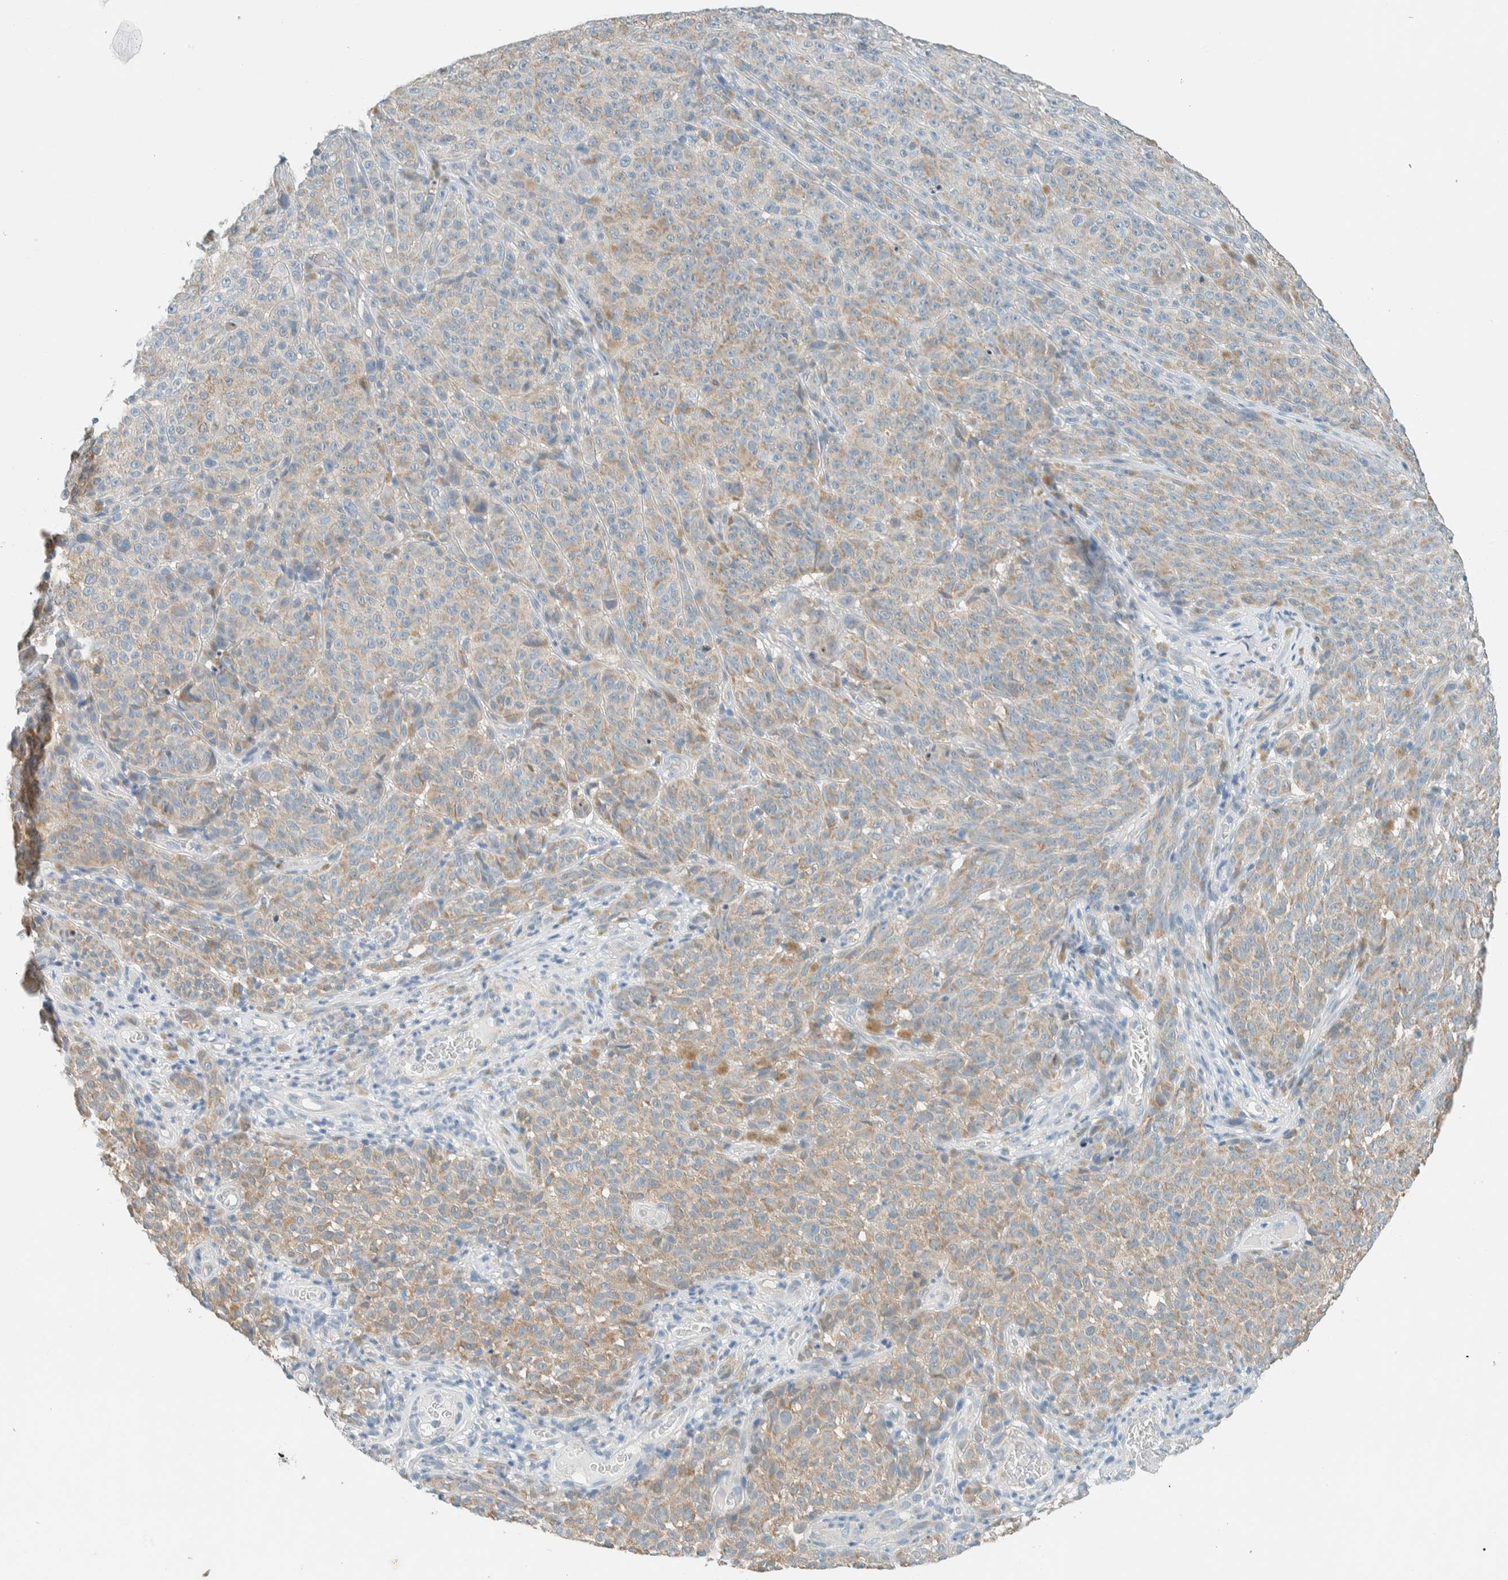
{"staining": {"intensity": "weak", "quantity": ">75%", "location": "cytoplasmic/membranous"}, "tissue": "melanoma", "cell_type": "Tumor cells", "image_type": "cancer", "snomed": [{"axis": "morphology", "description": "Malignant melanoma, NOS"}, {"axis": "topography", "description": "Skin"}], "caption": "Malignant melanoma stained with DAB immunohistochemistry (IHC) shows low levels of weak cytoplasmic/membranous expression in about >75% of tumor cells.", "gene": "ALDH7A1", "patient": {"sex": "female", "age": 82}}